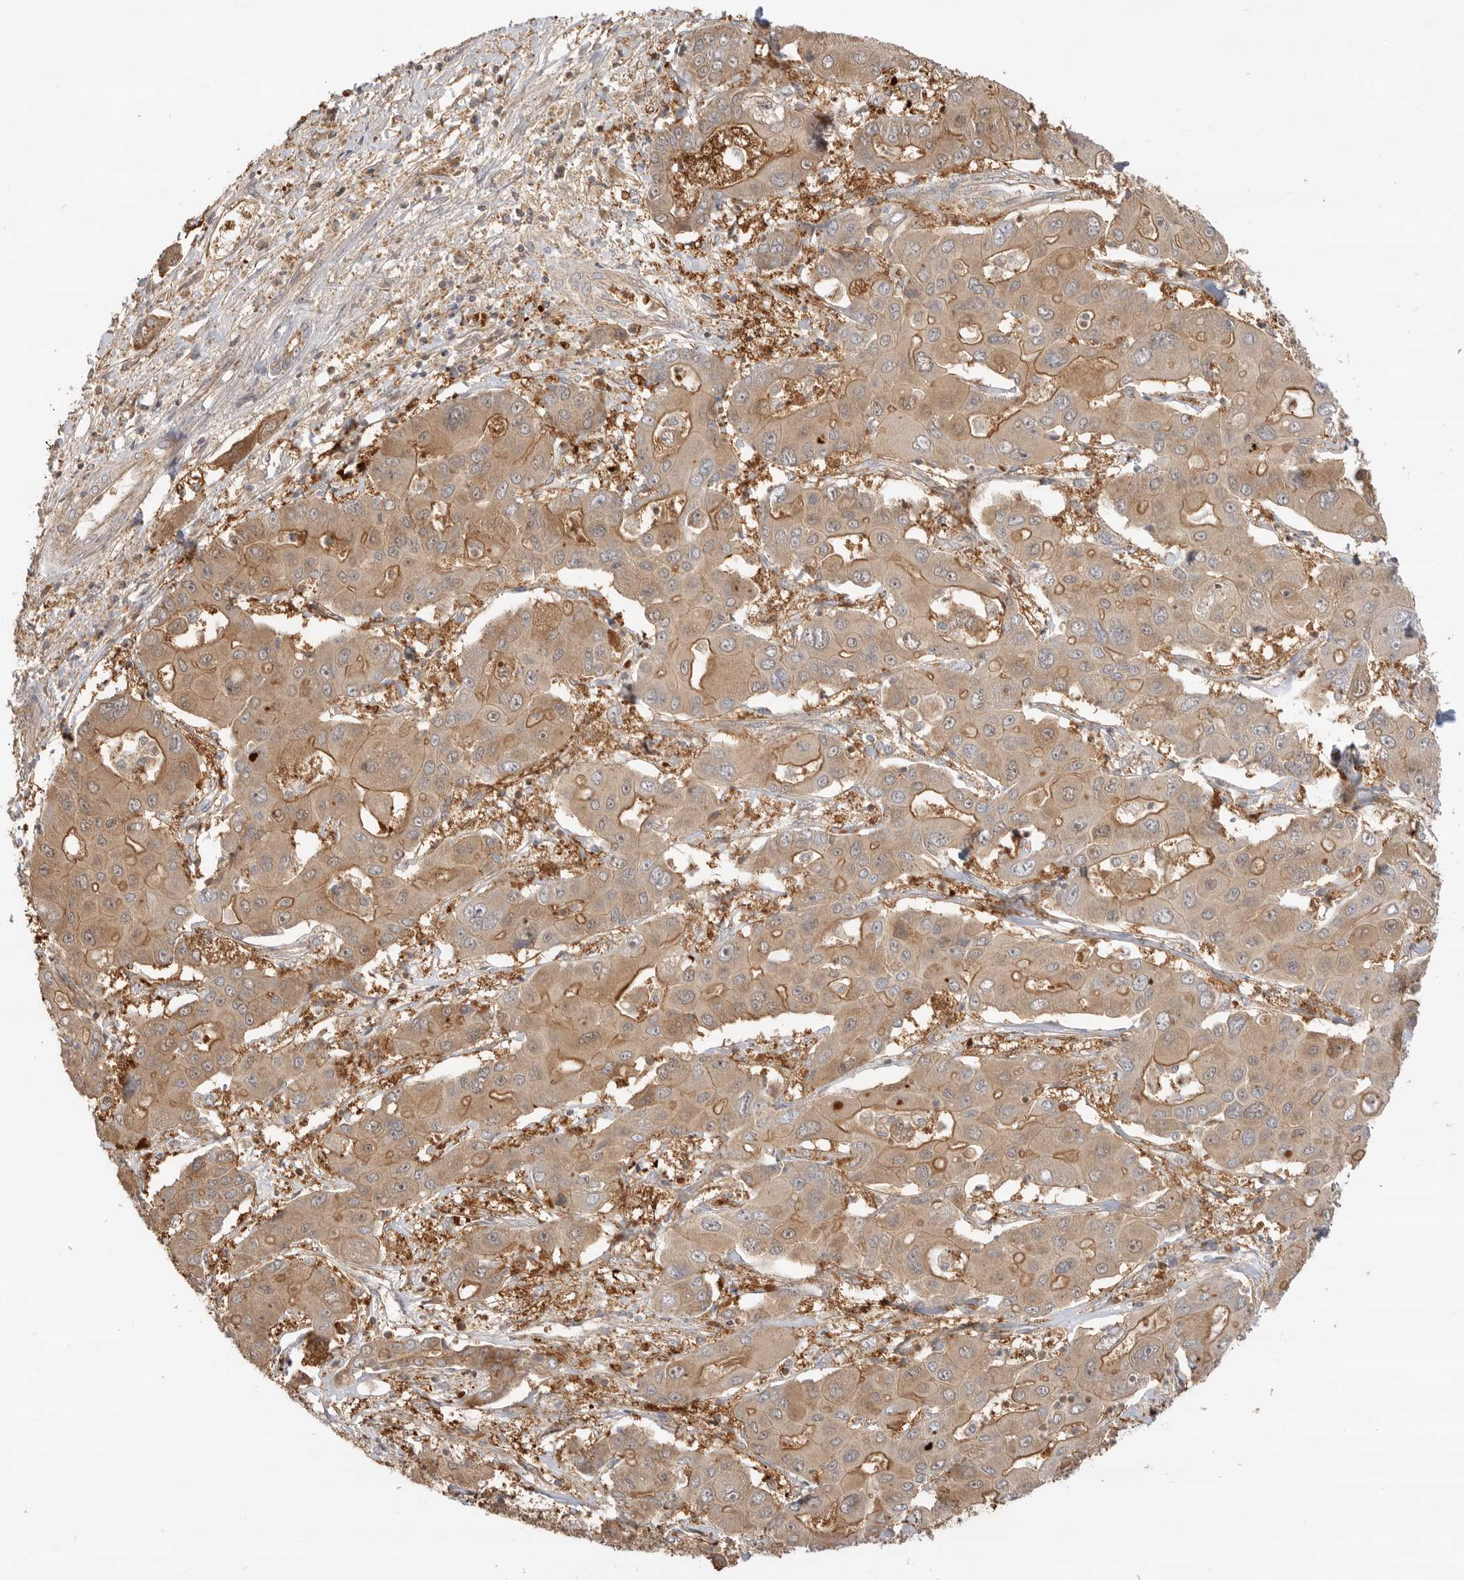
{"staining": {"intensity": "moderate", "quantity": ">75%", "location": "cytoplasmic/membranous"}, "tissue": "liver cancer", "cell_type": "Tumor cells", "image_type": "cancer", "snomed": [{"axis": "morphology", "description": "Cholangiocarcinoma"}, {"axis": "topography", "description": "Liver"}], "caption": "This is an image of immunohistochemistry (IHC) staining of liver cancer, which shows moderate positivity in the cytoplasmic/membranous of tumor cells.", "gene": "CLDN12", "patient": {"sex": "male", "age": 67}}